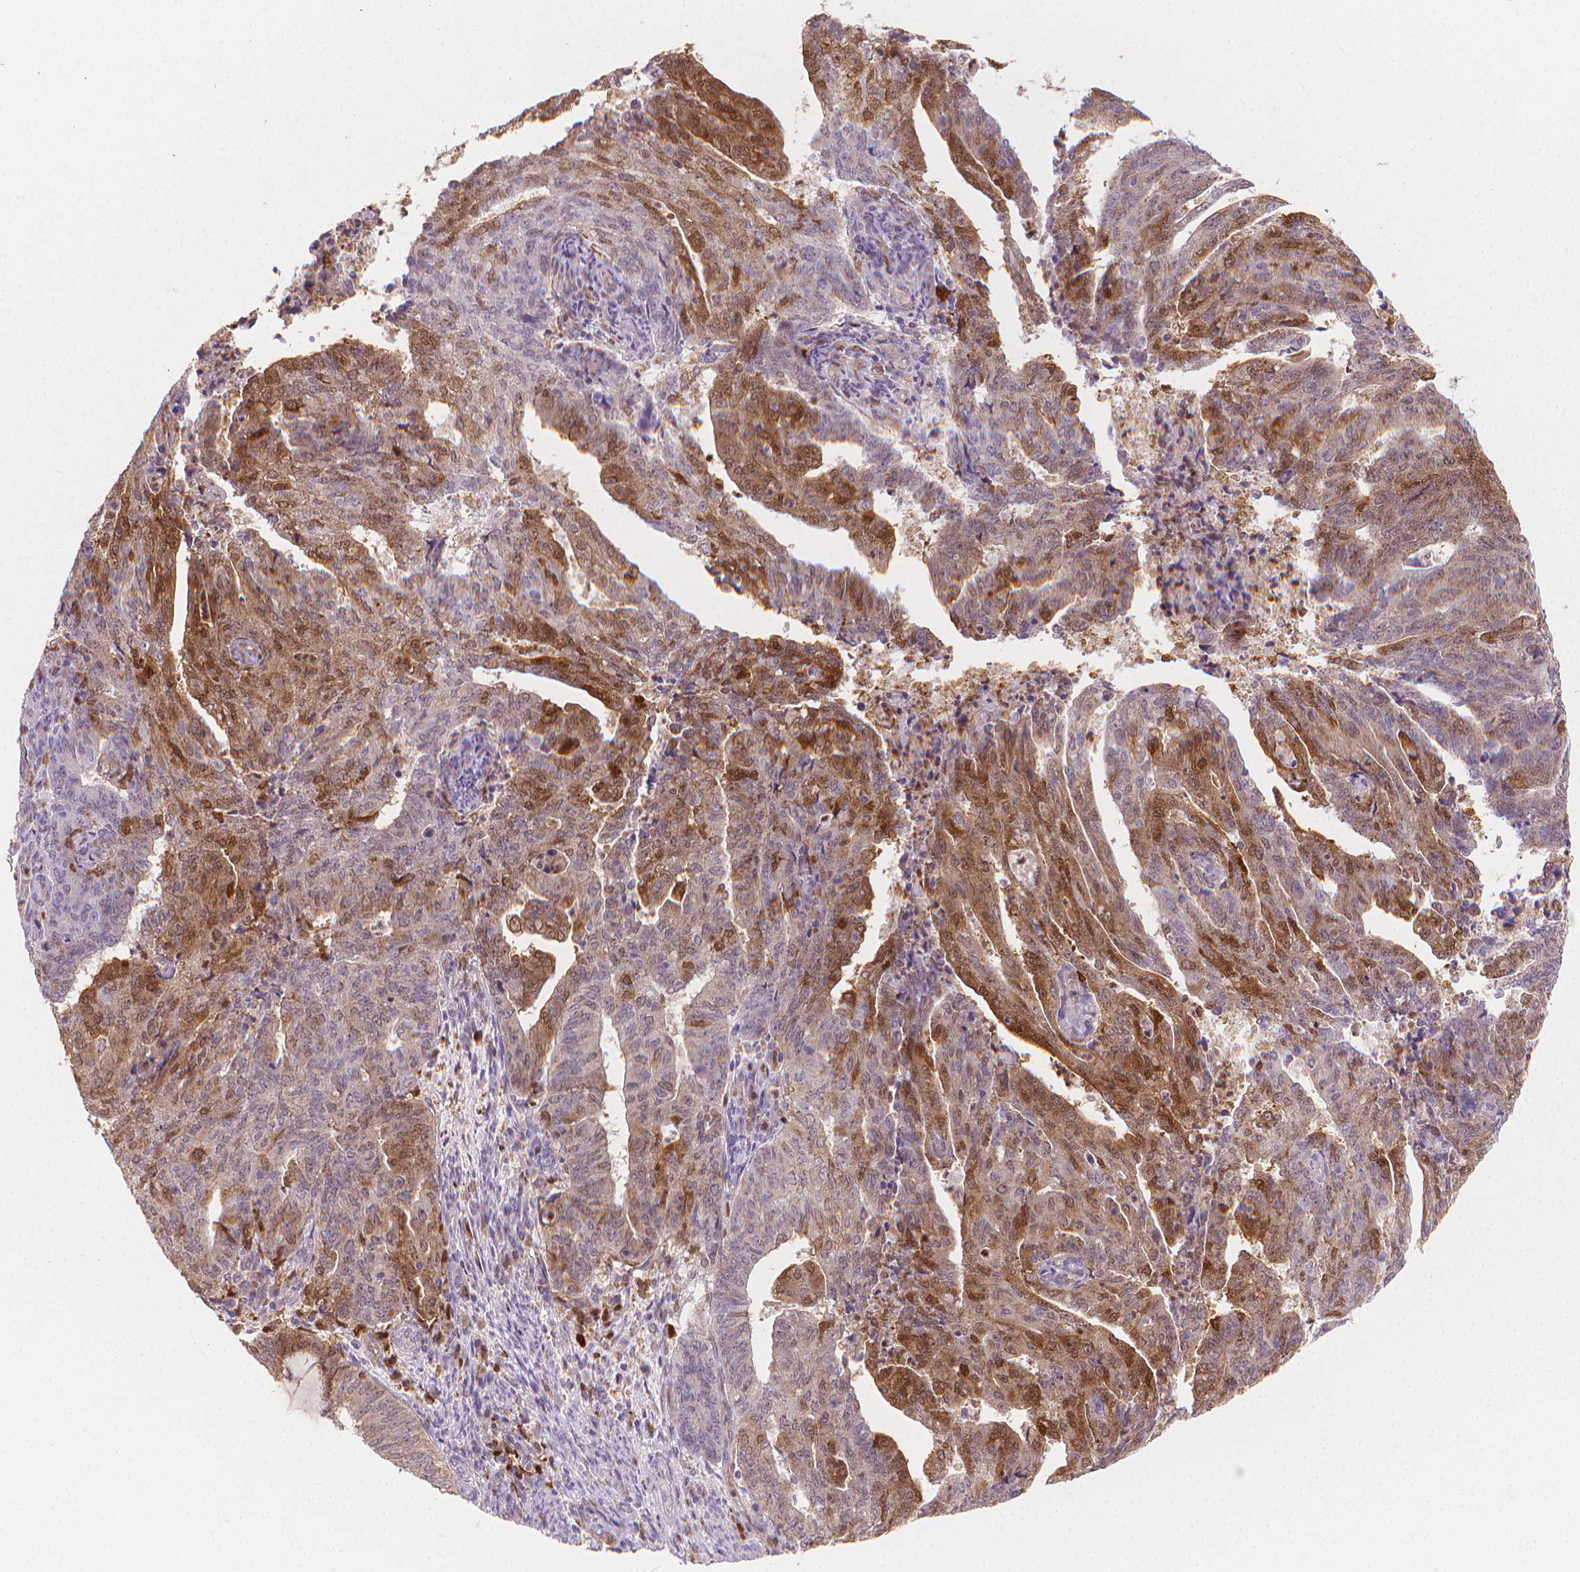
{"staining": {"intensity": "moderate", "quantity": "25%-75%", "location": "cytoplasmic/membranous"}, "tissue": "endometrial cancer", "cell_type": "Tumor cells", "image_type": "cancer", "snomed": [{"axis": "morphology", "description": "Adenocarcinoma, NOS"}, {"axis": "topography", "description": "Endometrium"}], "caption": "High-magnification brightfield microscopy of adenocarcinoma (endometrial) stained with DAB (3,3'-diaminobenzidine) (brown) and counterstained with hematoxylin (blue). tumor cells exhibit moderate cytoplasmic/membranous positivity is identified in approximately25%-75% of cells. (DAB IHC with brightfield microscopy, high magnification).", "gene": "TNFAIP2", "patient": {"sex": "female", "age": 82}}